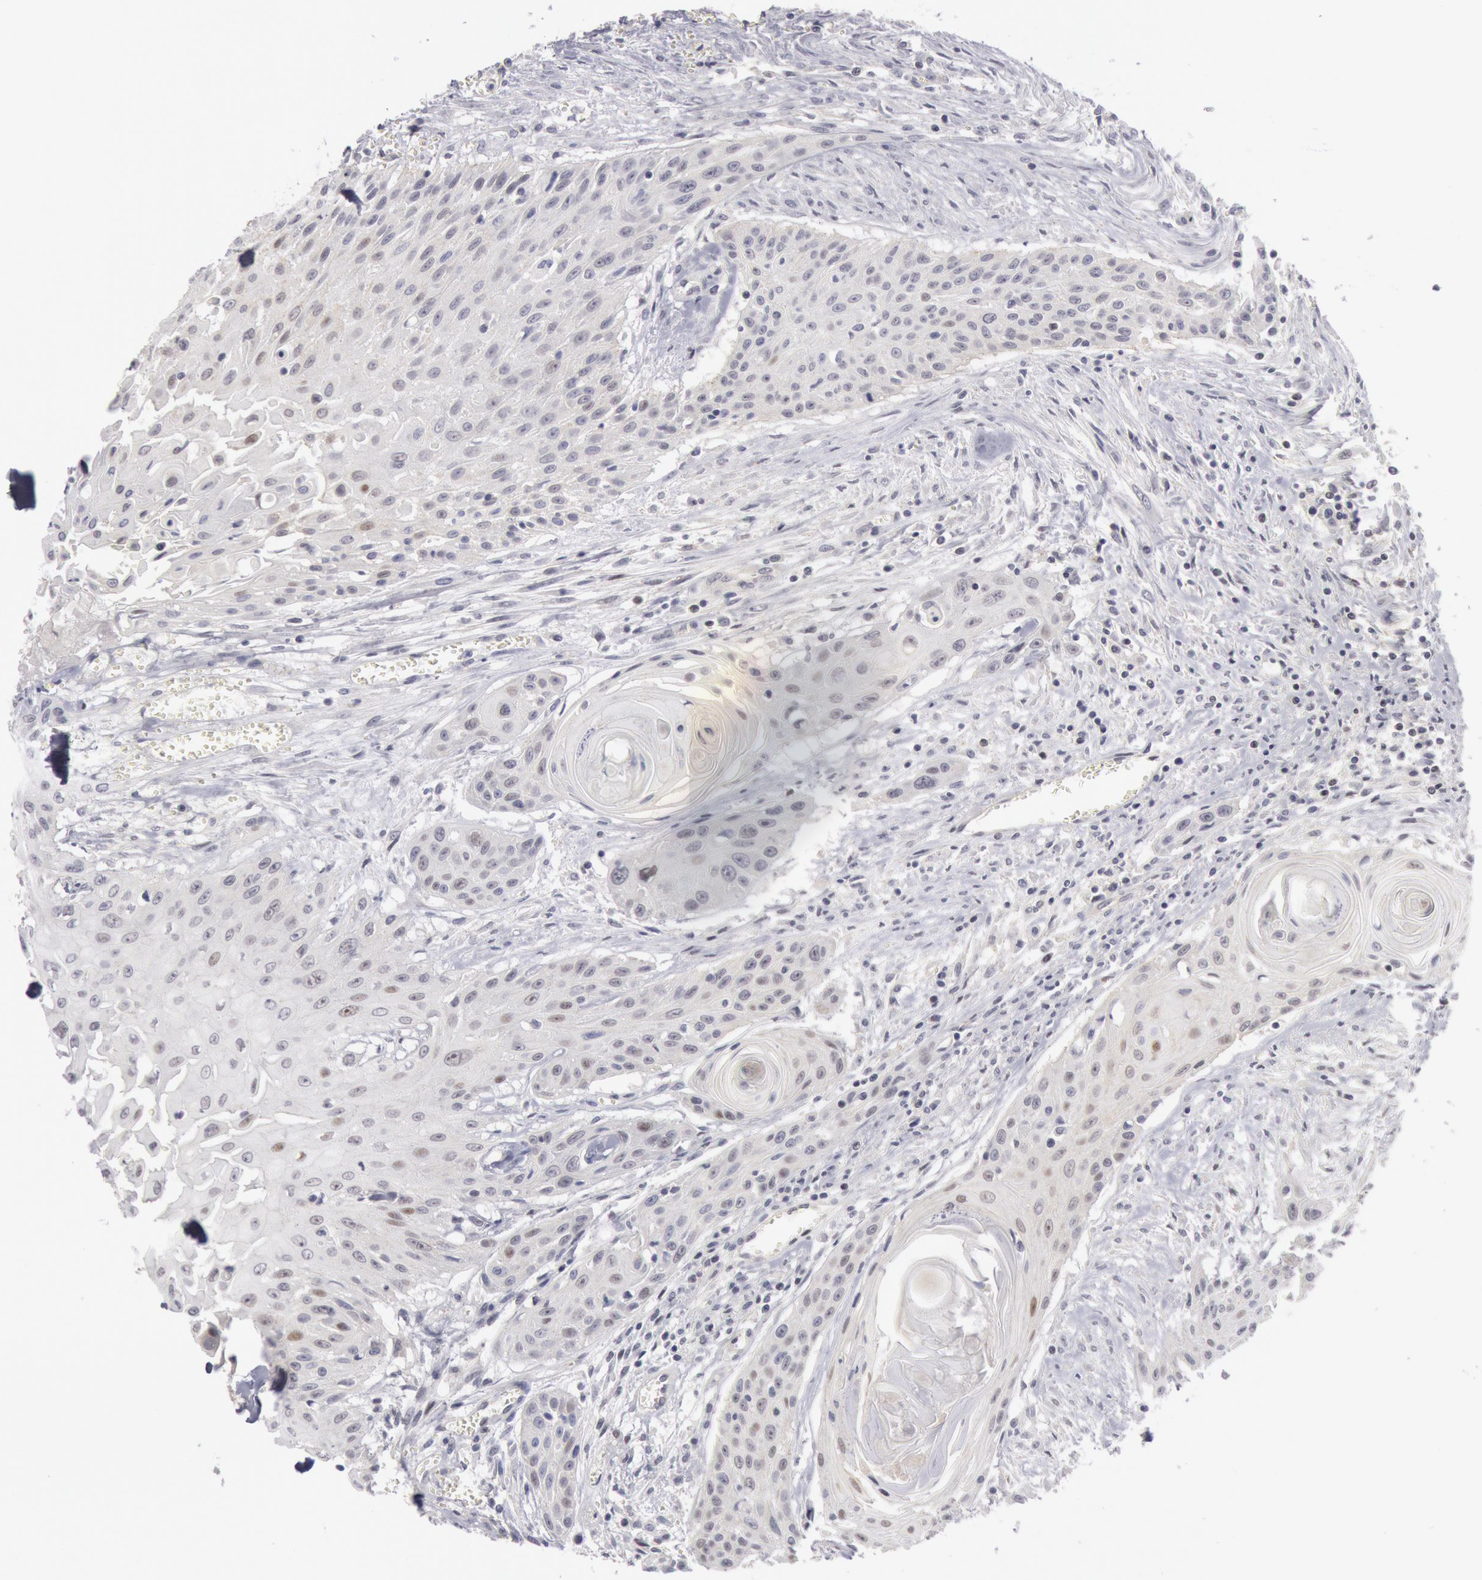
{"staining": {"intensity": "negative", "quantity": "none", "location": "none"}, "tissue": "head and neck cancer", "cell_type": "Tumor cells", "image_type": "cancer", "snomed": [{"axis": "morphology", "description": "Squamous cell carcinoma, NOS"}, {"axis": "morphology", "description": "Squamous cell carcinoma, metastatic, NOS"}, {"axis": "topography", "description": "Lymph node"}, {"axis": "topography", "description": "Salivary gland"}, {"axis": "topography", "description": "Head-Neck"}], "caption": "A histopathology image of metastatic squamous cell carcinoma (head and neck) stained for a protein demonstrates no brown staining in tumor cells.", "gene": "JOSD1", "patient": {"sex": "female", "age": 74}}